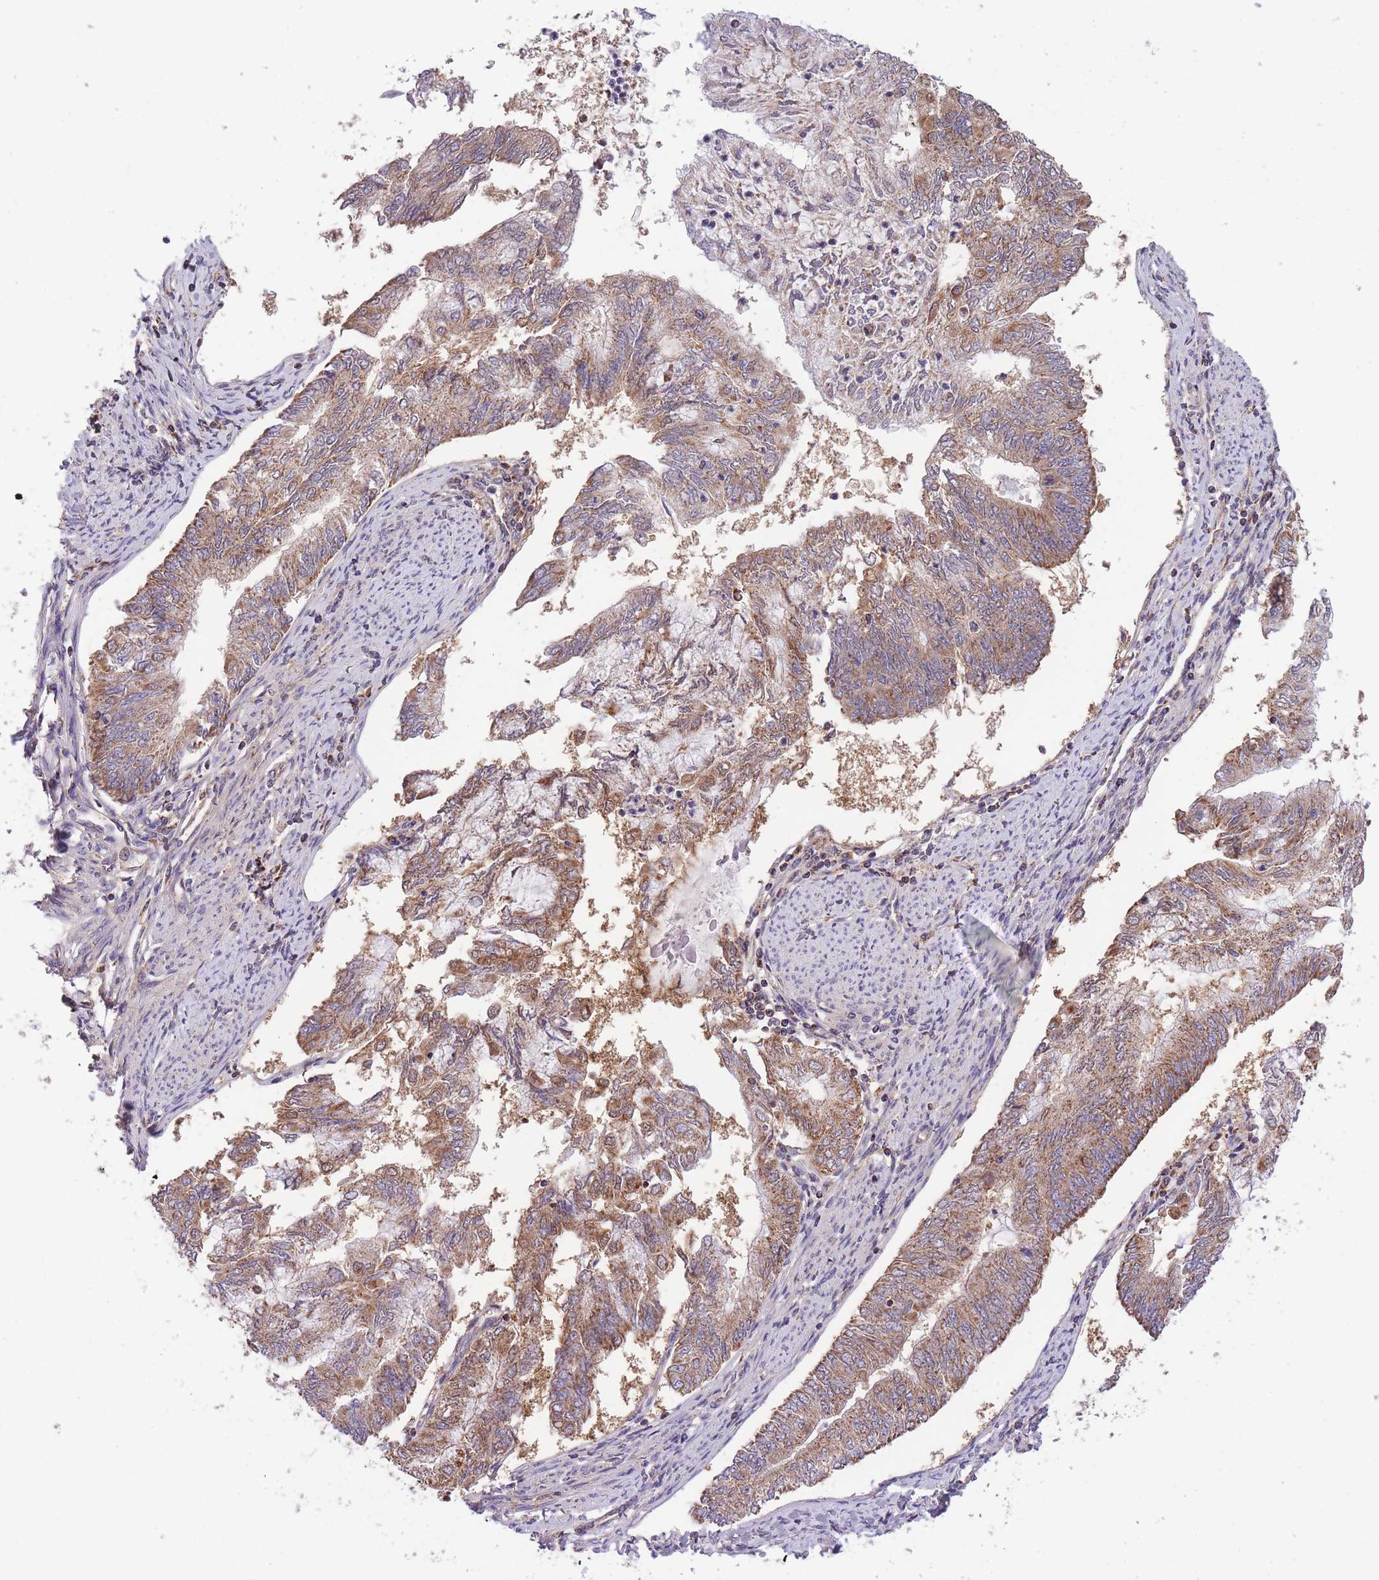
{"staining": {"intensity": "moderate", "quantity": ">75%", "location": "cytoplasmic/membranous"}, "tissue": "endometrial cancer", "cell_type": "Tumor cells", "image_type": "cancer", "snomed": [{"axis": "morphology", "description": "Adenocarcinoma, NOS"}, {"axis": "topography", "description": "Endometrium"}], "caption": "Protein staining of adenocarcinoma (endometrial) tissue displays moderate cytoplasmic/membranous staining in approximately >75% of tumor cells. The staining was performed using DAB (3,3'-diaminobenzidine) to visualize the protein expression in brown, while the nuclei were stained in blue with hematoxylin (Magnification: 20x).", "gene": "ST3GAL3", "patient": {"sex": "female", "age": 68}}